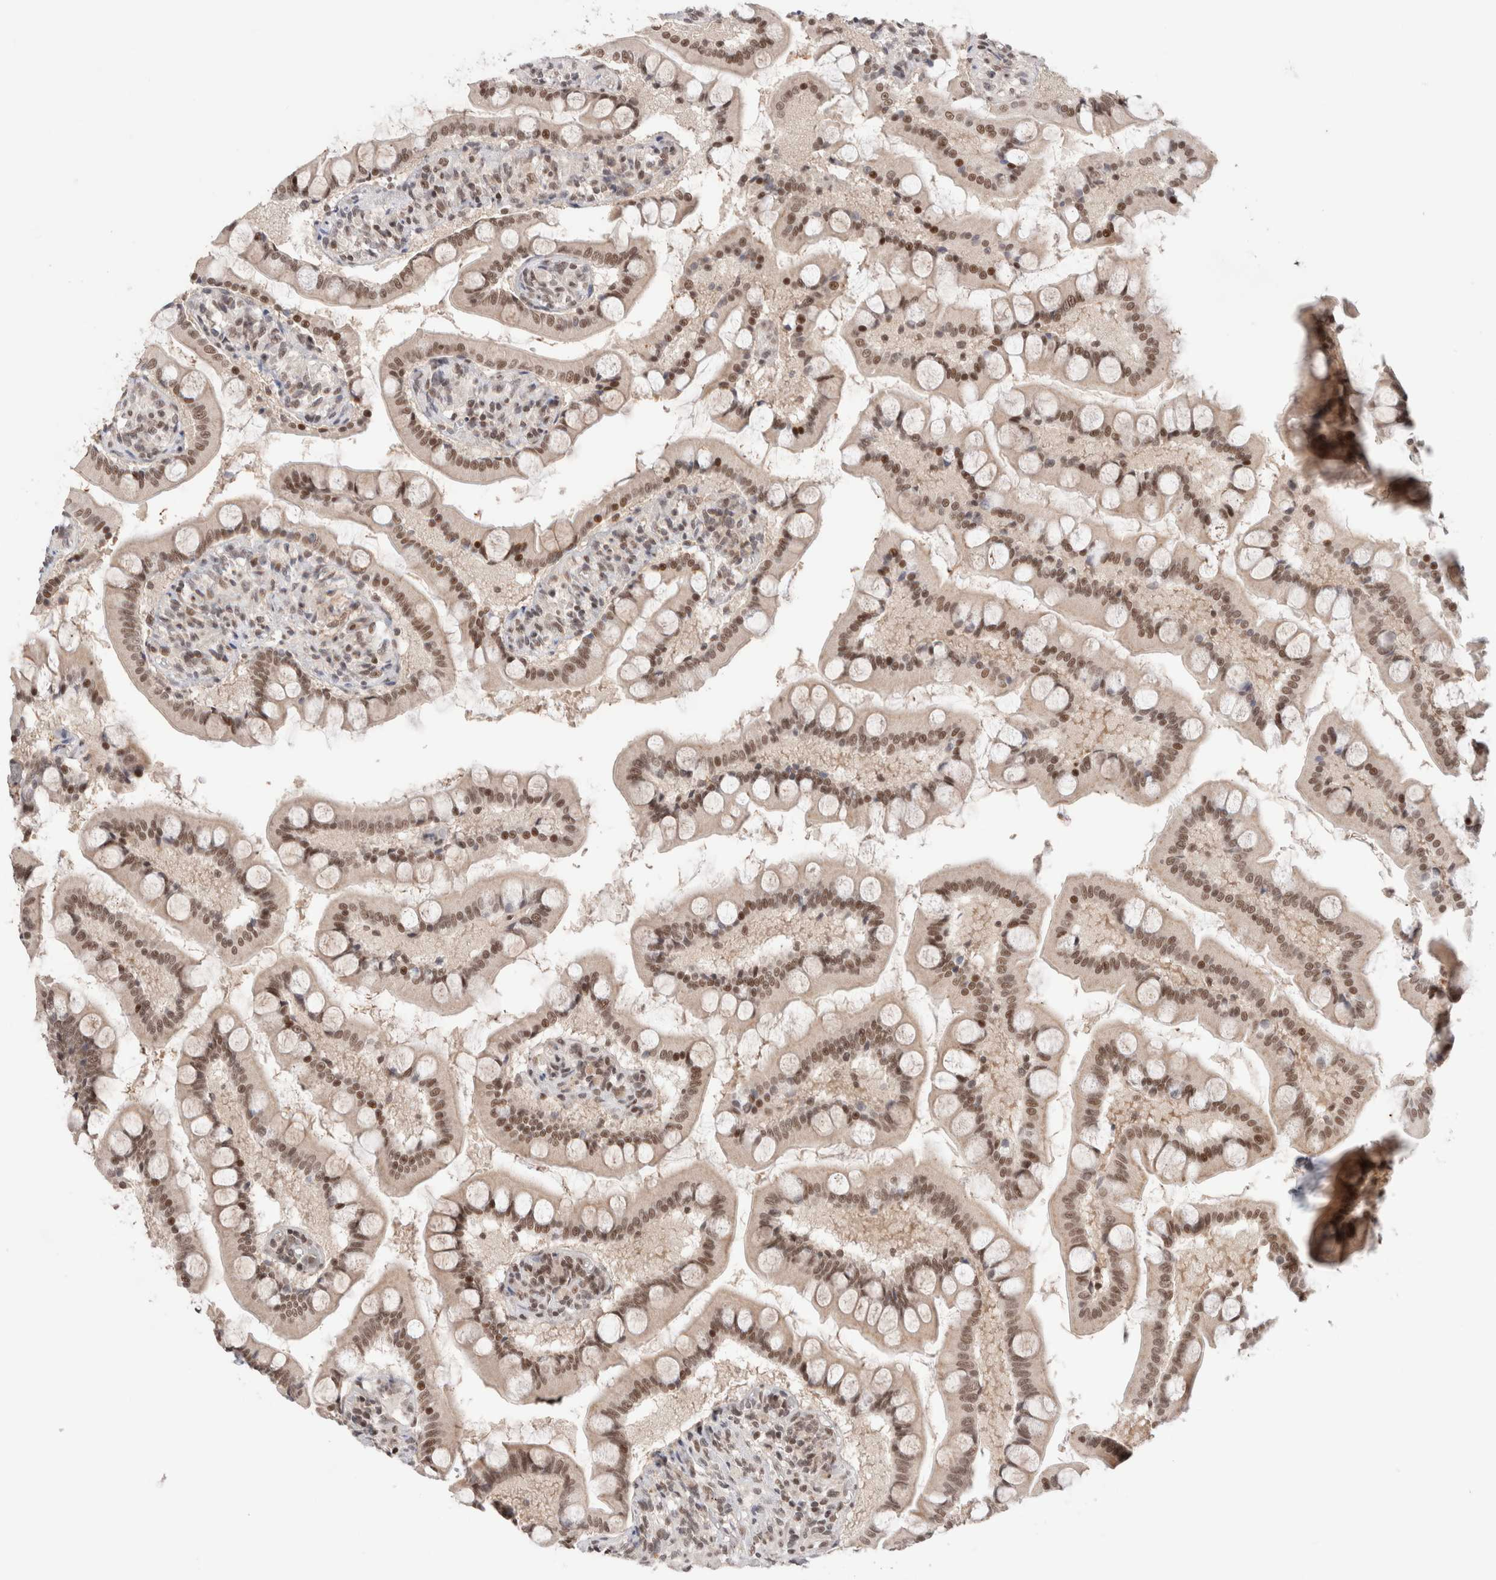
{"staining": {"intensity": "moderate", "quantity": ">75%", "location": "nuclear"}, "tissue": "small intestine", "cell_type": "Glandular cells", "image_type": "normal", "snomed": [{"axis": "morphology", "description": "Normal tissue, NOS"}, {"axis": "topography", "description": "Small intestine"}], "caption": "A brown stain labels moderate nuclear expression of a protein in glandular cells of benign small intestine.", "gene": "GATAD2A", "patient": {"sex": "male", "age": 41}}